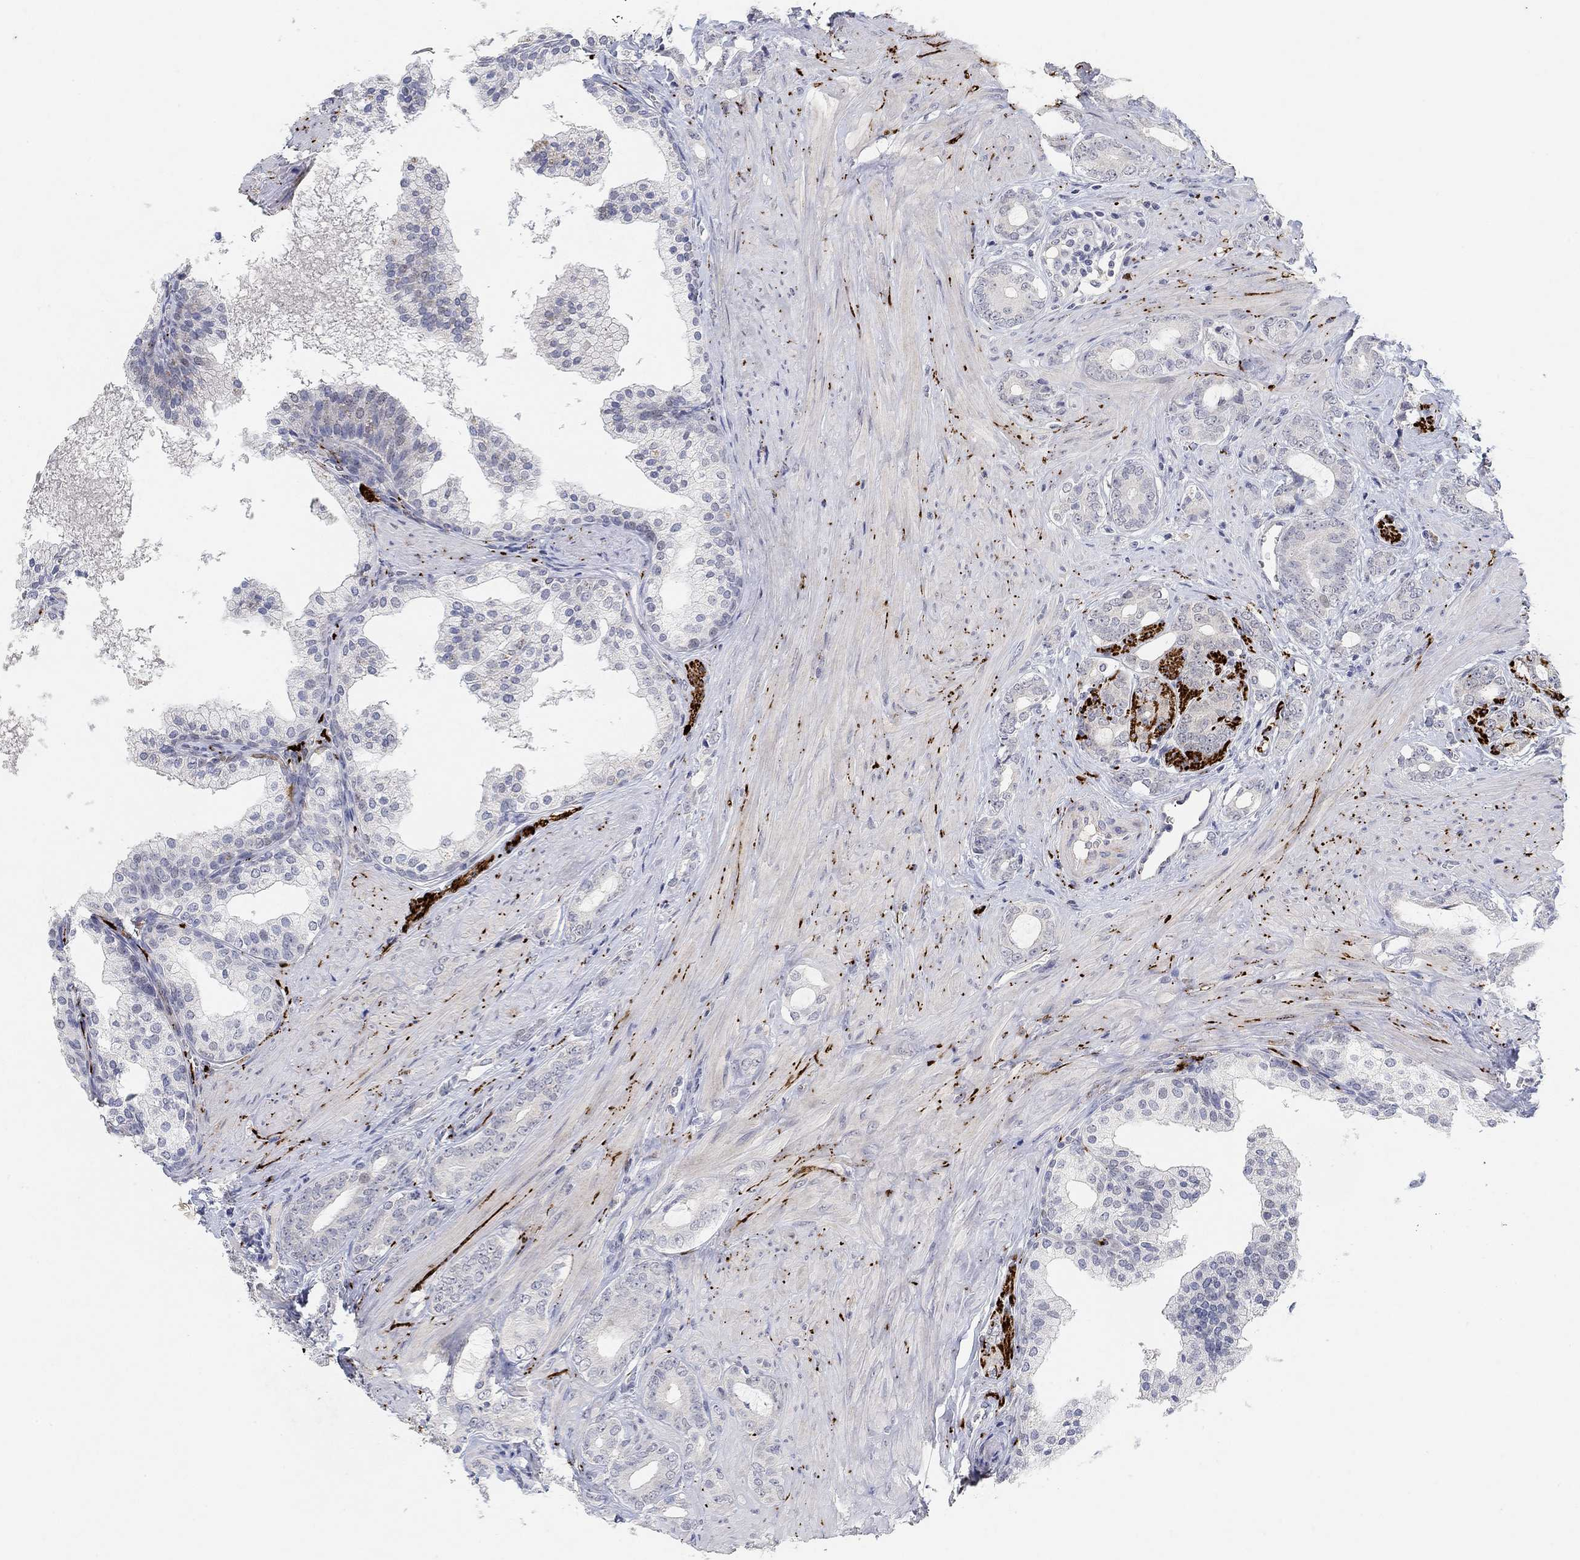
{"staining": {"intensity": "negative", "quantity": "none", "location": "none"}, "tissue": "prostate cancer", "cell_type": "Tumor cells", "image_type": "cancer", "snomed": [{"axis": "morphology", "description": "Adenocarcinoma, NOS"}, {"axis": "topography", "description": "Prostate"}], "caption": "The image exhibits no staining of tumor cells in prostate cancer (adenocarcinoma).", "gene": "VAT1L", "patient": {"sex": "male", "age": 55}}